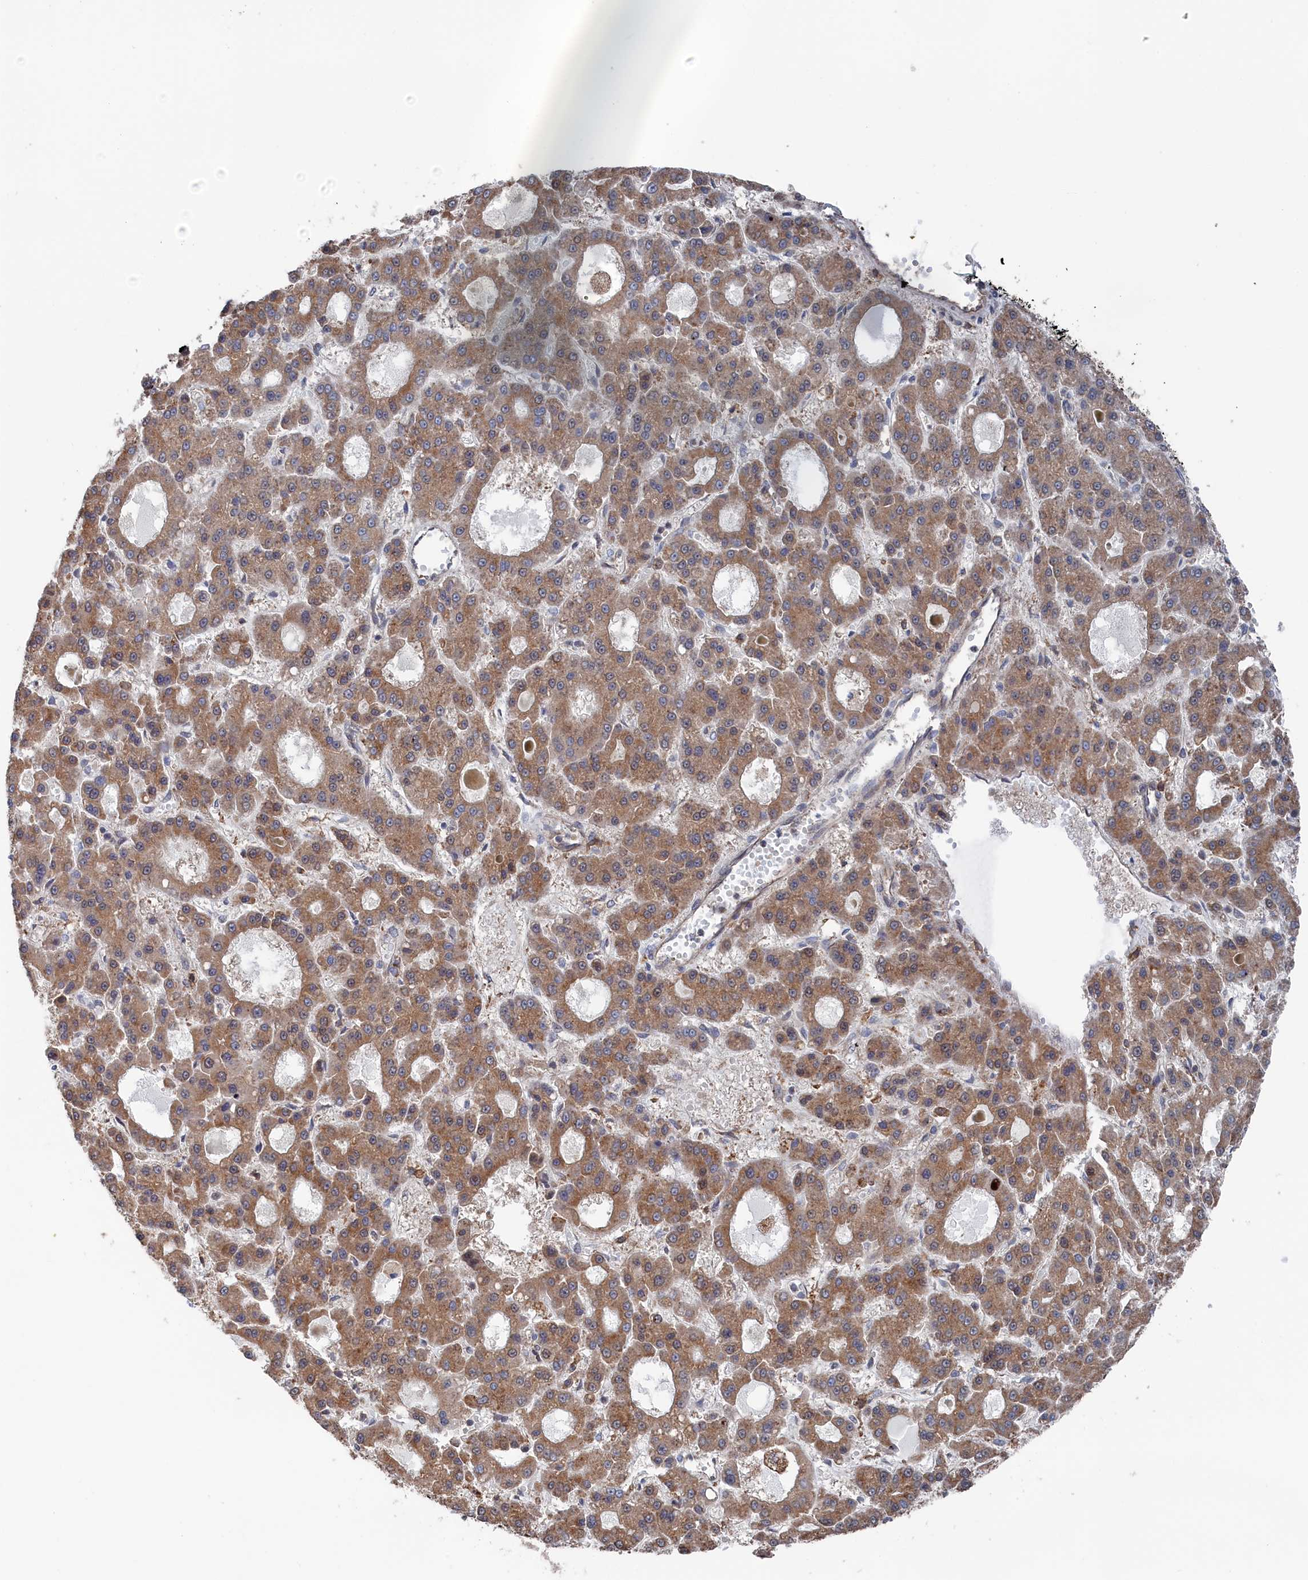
{"staining": {"intensity": "moderate", "quantity": ">75%", "location": "cytoplasmic/membranous"}, "tissue": "liver cancer", "cell_type": "Tumor cells", "image_type": "cancer", "snomed": [{"axis": "morphology", "description": "Carcinoma, Hepatocellular, NOS"}, {"axis": "topography", "description": "Liver"}], "caption": "This photomicrograph reveals liver cancer (hepatocellular carcinoma) stained with immunohistochemistry to label a protein in brown. The cytoplasmic/membranous of tumor cells show moderate positivity for the protein. Nuclei are counter-stained blue.", "gene": "BPIFB6", "patient": {"sex": "male", "age": 70}}